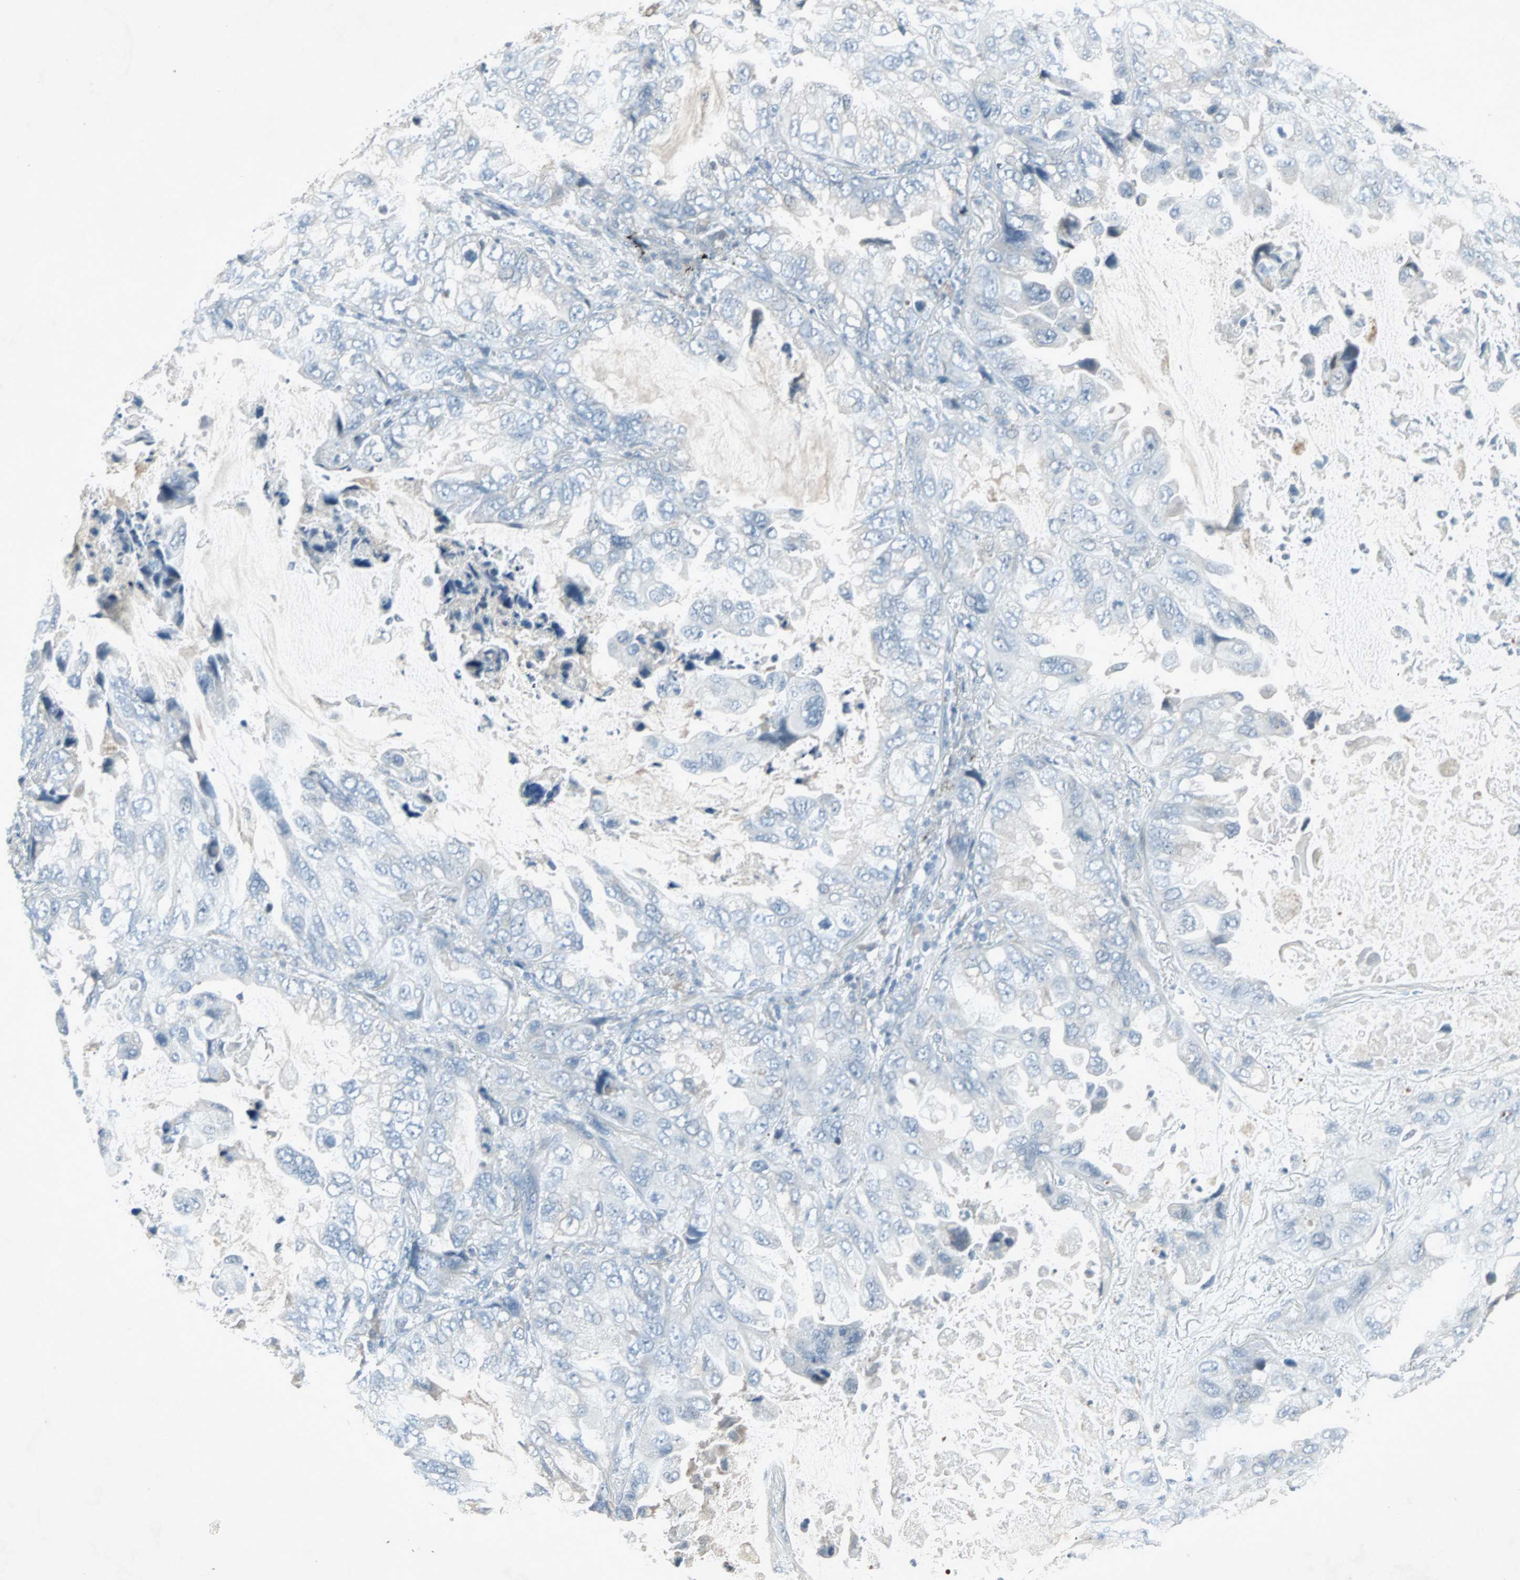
{"staining": {"intensity": "negative", "quantity": "none", "location": "none"}, "tissue": "lung cancer", "cell_type": "Tumor cells", "image_type": "cancer", "snomed": [{"axis": "morphology", "description": "Squamous cell carcinoma, NOS"}, {"axis": "topography", "description": "Lung"}], "caption": "Lung cancer was stained to show a protein in brown. There is no significant expression in tumor cells. The staining was performed using DAB to visualize the protein expression in brown, while the nuclei were stained in blue with hematoxylin (Magnification: 20x).", "gene": "LANCL3", "patient": {"sex": "female", "age": 73}}